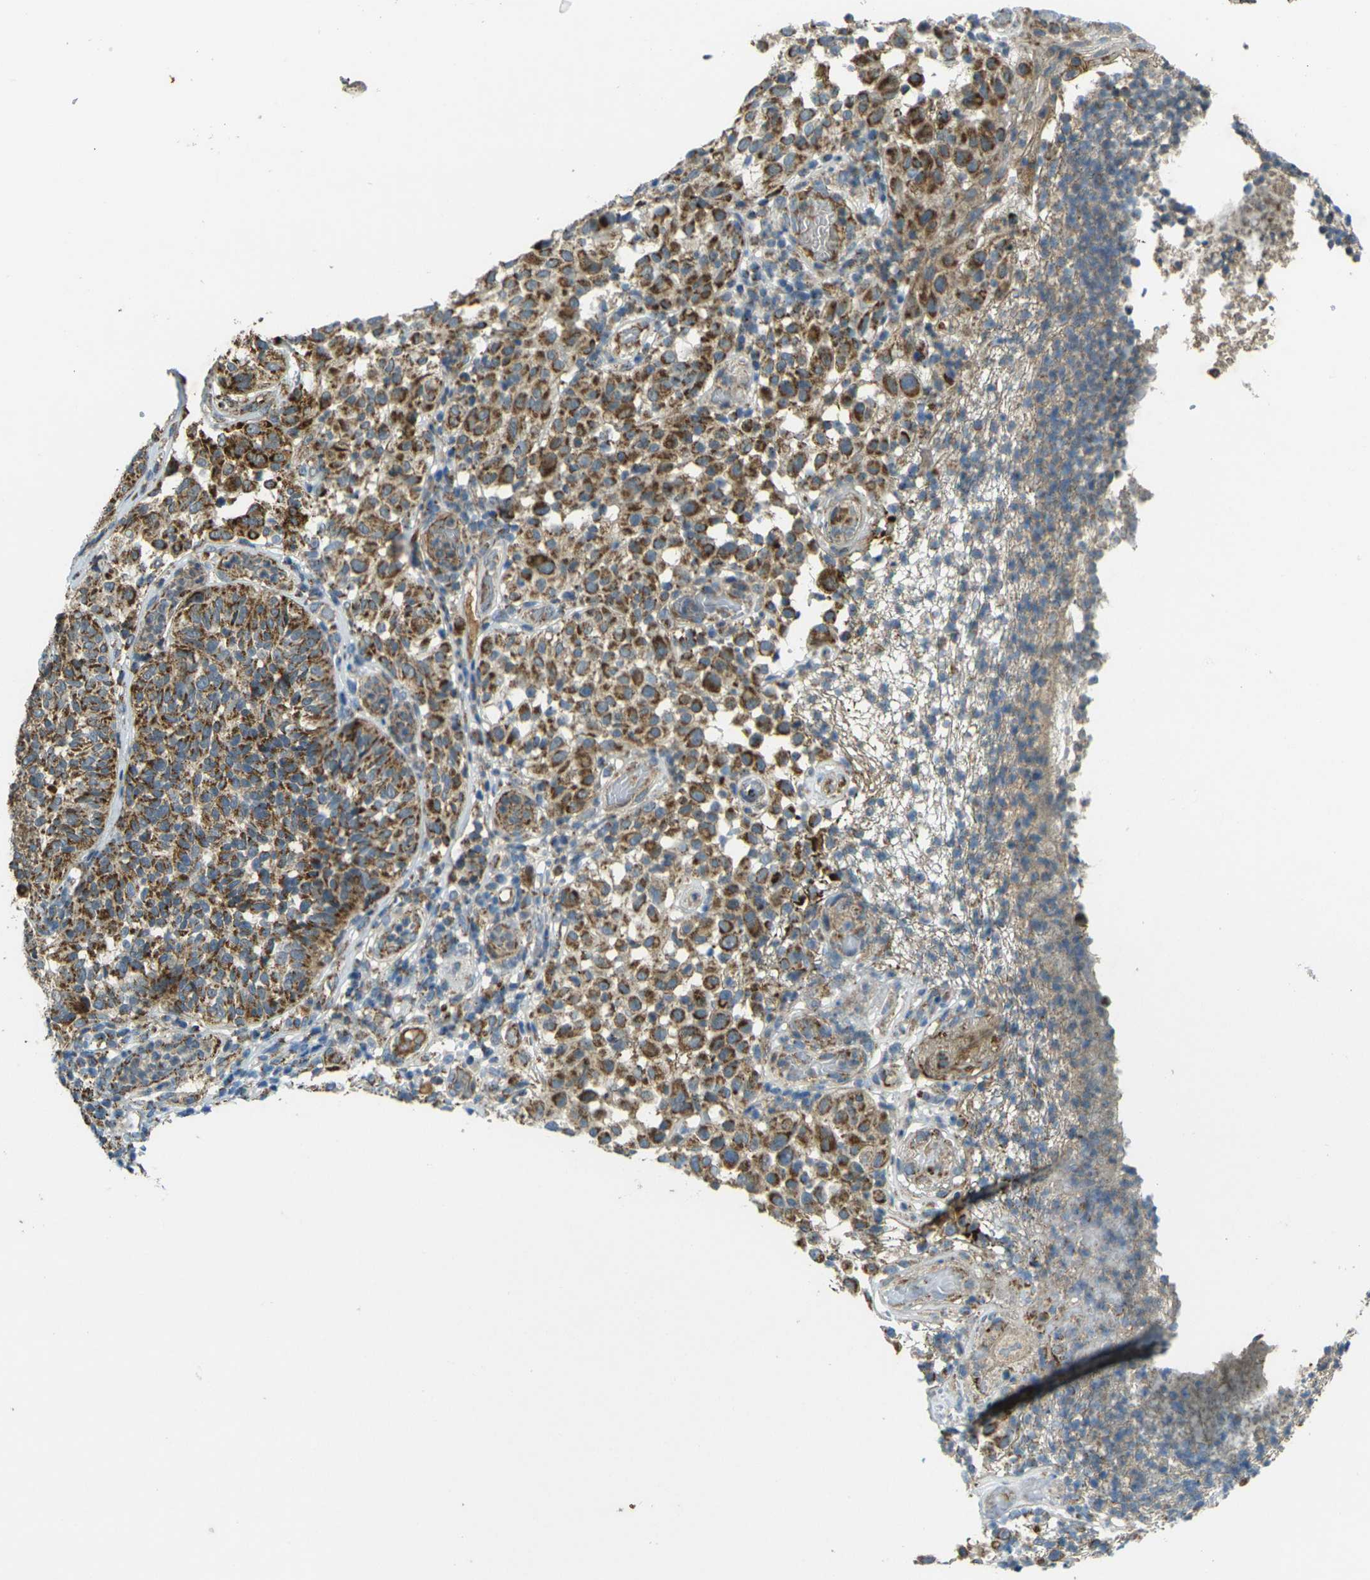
{"staining": {"intensity": "moderate", "quantity": ">75%", "location": "cytoplasmic/membranous"}, "tissue": "melanoma", "cell_type": "Tumor cells", "image_type": "cancer", "snomed": [{"axis": "morphology", "description": "Malignant melanoma, NOS"}, {"axis": "topography", "description": "Skin"}], "caption": "About >75% of tumor cells in human melanoma reveal moderate cytoplasmic/membranous protein expression as visualized by brown immunohistochemical staining.", "gene": "IGF1R", "patient": {"sex": "female", "age": 46}}